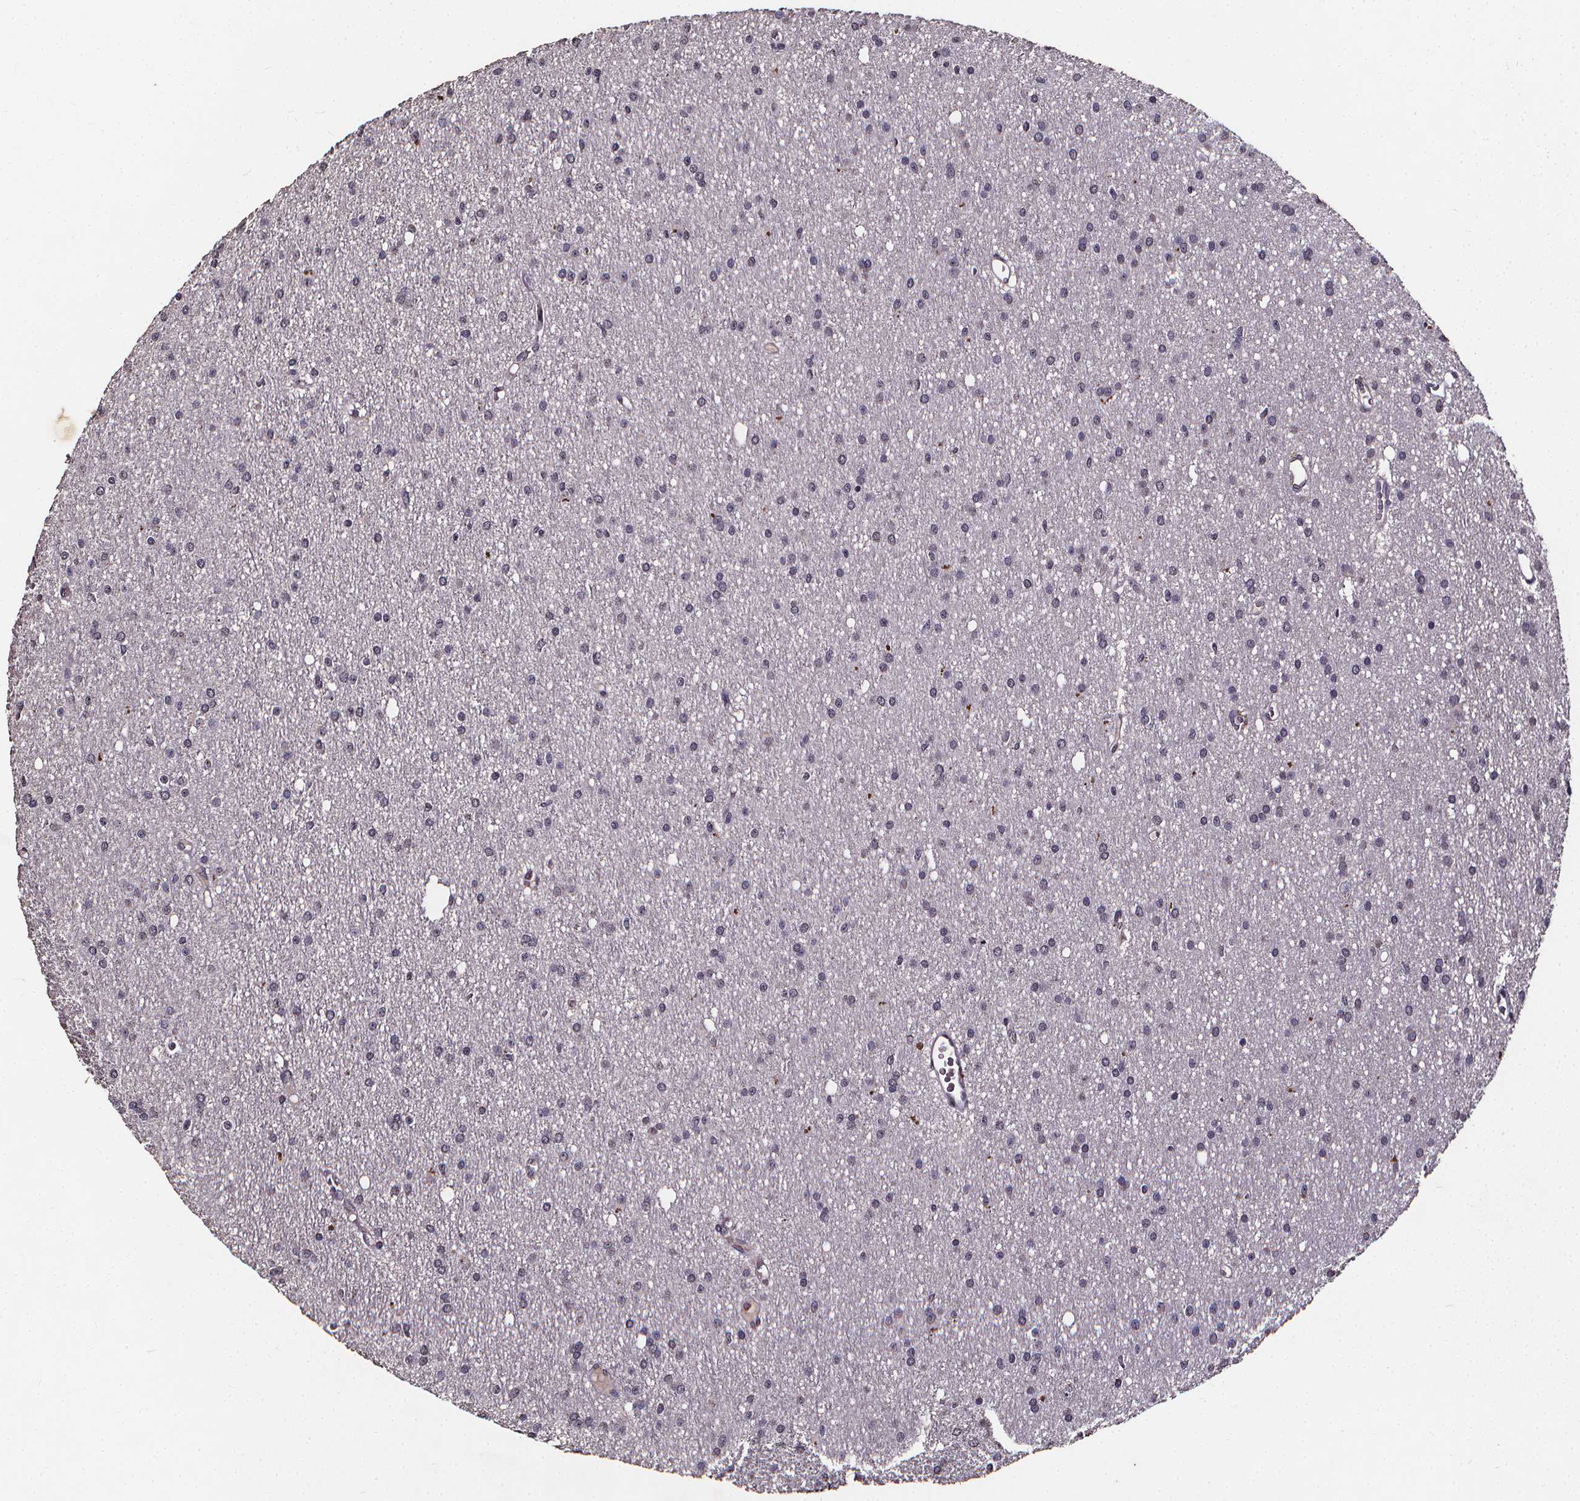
{"staining": {"intensity": "negative", "quantity": "none", "location": "none"}, "tissue": "glioma", "cell_type": "Tumor cells", "image_type": "cancer", "snomed": [{"axis": "morphology", "description": "Glioma, malignant, Low grade"}, {"axis": "topography", "description": "Brain"}], "caption": "DAB (3,3'-diaminobenzidine) immunohistochemical staining of glioma shows no significant staining in tumor cells. (DAB (3,3'-diaminobenzidine) immunohistochemistry, high magnification).", "gene": "SPAG8", "patient": {"sex": "male", "age": 27}}